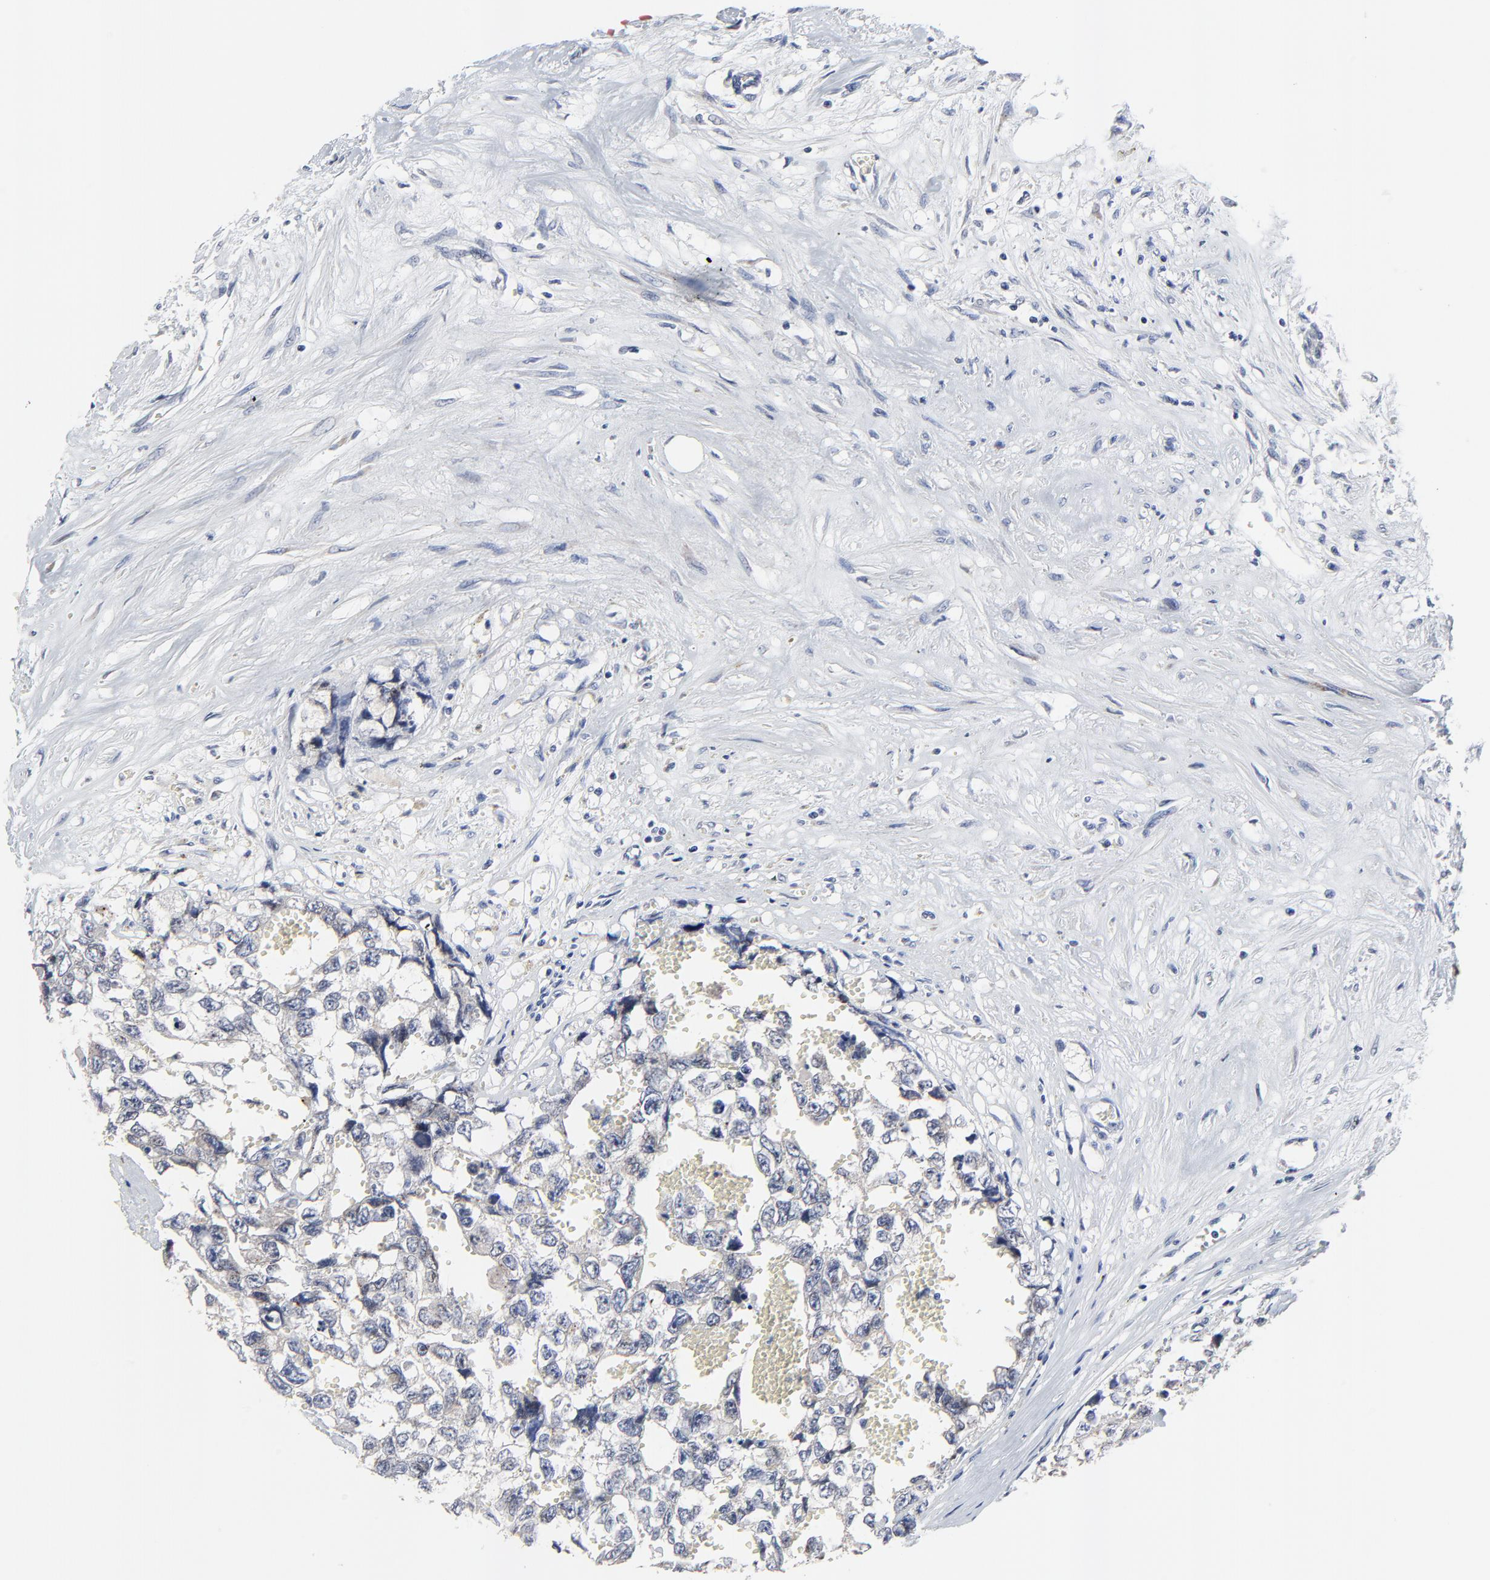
{"staining": {"intensity": "negative", "quantity": "none", "location": "none"}, "tissue": "testis cancer", "cell_type": "Tumor cells", "image_type": "cancer", "snomed": [{"axis": "morphology", "description": "Carcinoma, Embryonal, NOS"}, {"axis": "topography", "description": "Testis"}], "caption": "Immunohistochemical staining of testis cancer reveals no significant expression in tumor cells.", "gene": "NLGN3", "patient": {"sex": "male", "age": 31}}